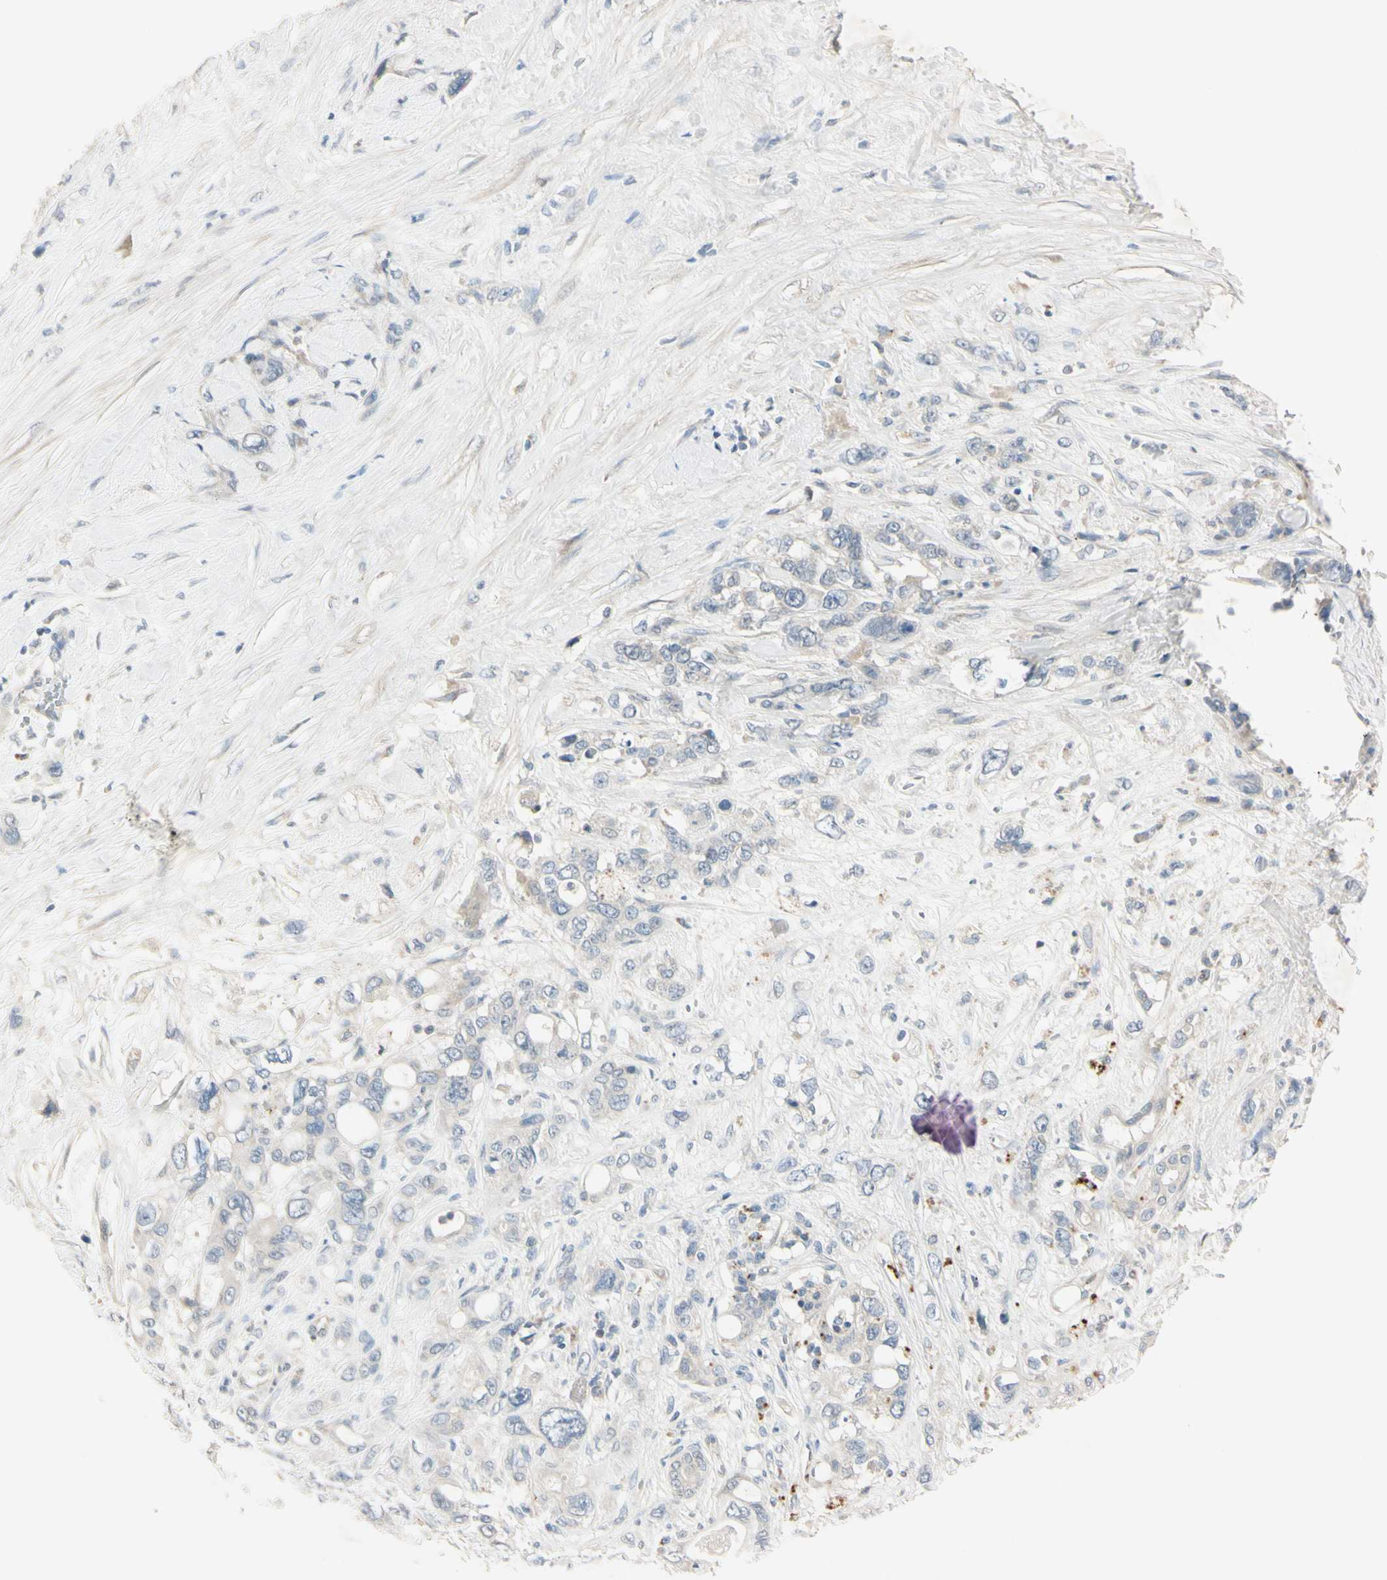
{"staining": {"intensity": "negative", "quantity": "none", "location": "none"}, "tissue": "pancreatic cancer", "cell_type": "Tumor cells", "image_type": "cancer", "snomed": [{"axis": "morphology", "description": "Adenocarcinoma, NOS"}, {"axis": "topography", "description": "Pancreas"}], "caption": "Tumor cells show no significant staining in pancreatic adenocarcinoma.", "gene": "AATK", "patient": {"sex": "male", "age": 46}}